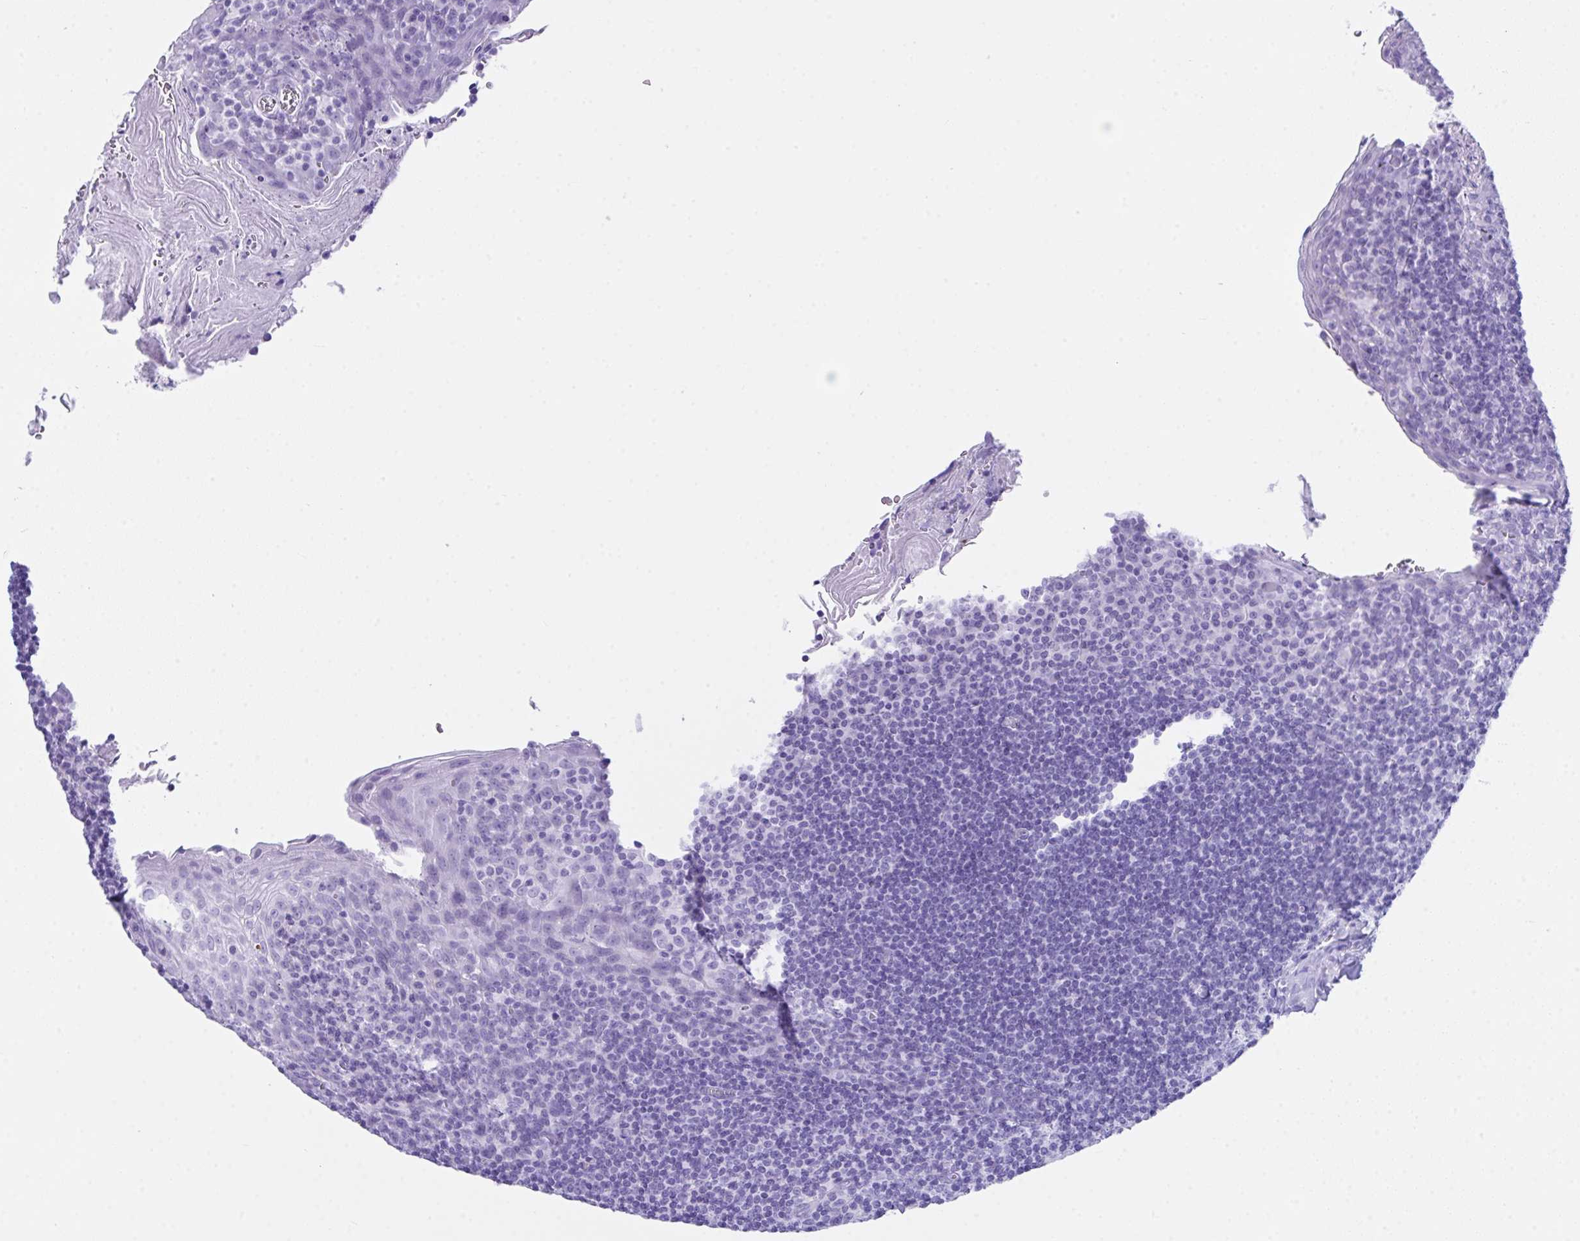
{"staining": {"intensity": "negative", "quantity": "none", "location": "none"}, "tissue": "tonsil", "cell_type": "Germinal center cells", "image_type": "normal", "snomed": [{"axis": "morphology", "description": "Normal tissue, NOS"}, {"axis": "topography", "description": "Tonsil"}], "caption": "Immunohistochemistry (IHC) of benign human tonsil demonstrates no positivity in germinal center cells. The staining is performed using DAB (3,3'-diaminobenzidine) brown chromogen with nuclei counter-stained in using hematoxylin.", "gene": "LGALS4", "patient": {"sex": "male", "age": 27}}